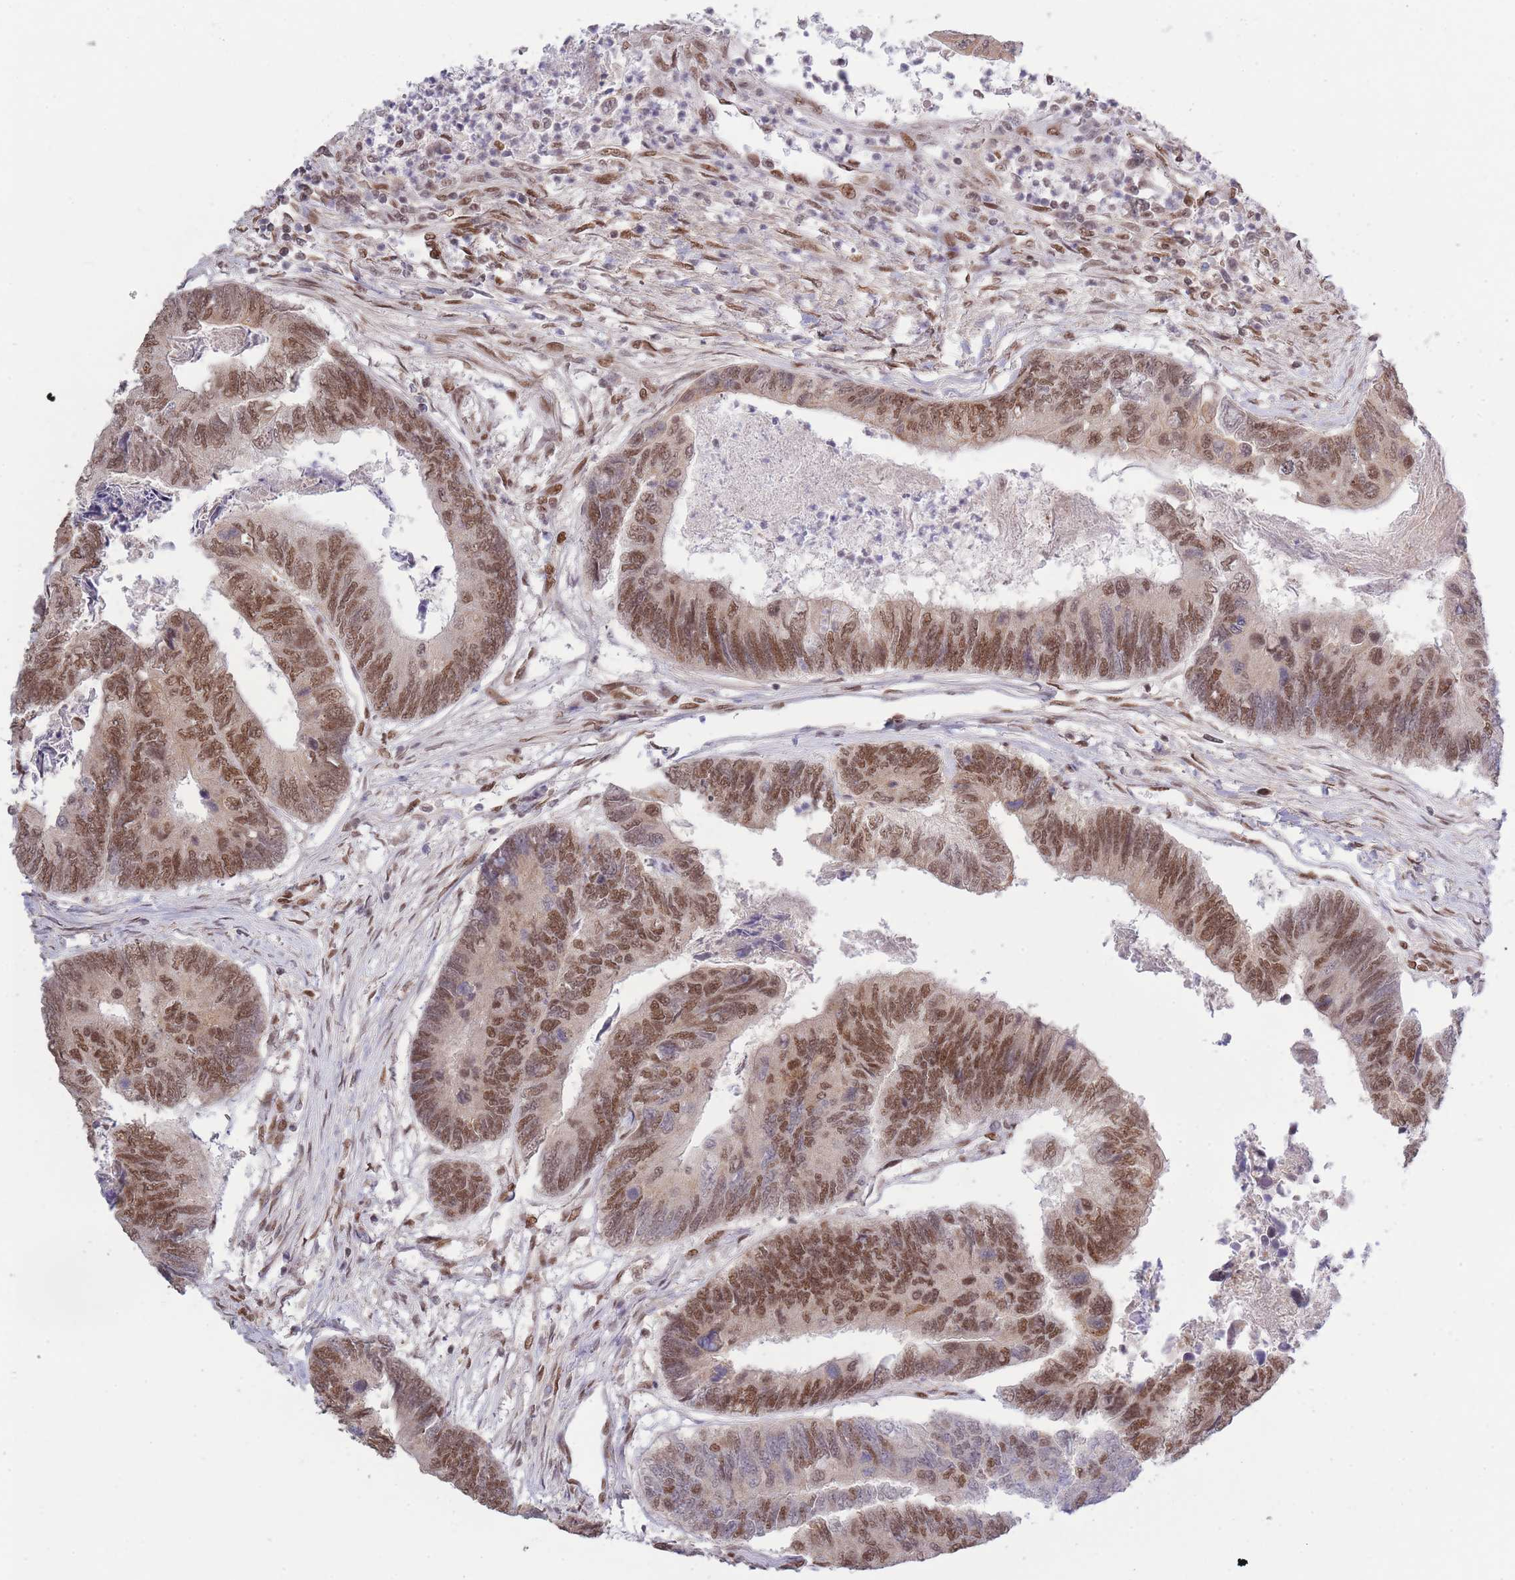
{"staining": {"intensity": "moderate", "quantity": ">75%", "location": "nuclear"}, "tissue": "colorectal cancer", "cell_type": "Tumor cells", "image_type": "cancer", "snomed": [{"axis": "morphology", "description": "Adenocarcinoma, NOS"}, {"axis": "topography", "description": "Colon"}], "caption": "Immunohistochemical staining of human adenocarcinoma (colorectal) displays medium levels of moderate nuclear staining in about >75% of tumor cells. (IHC, brightfield microscopy, high magnification).", "gene": "CARD8", "patient": {"sex": "female", "age": 67}}